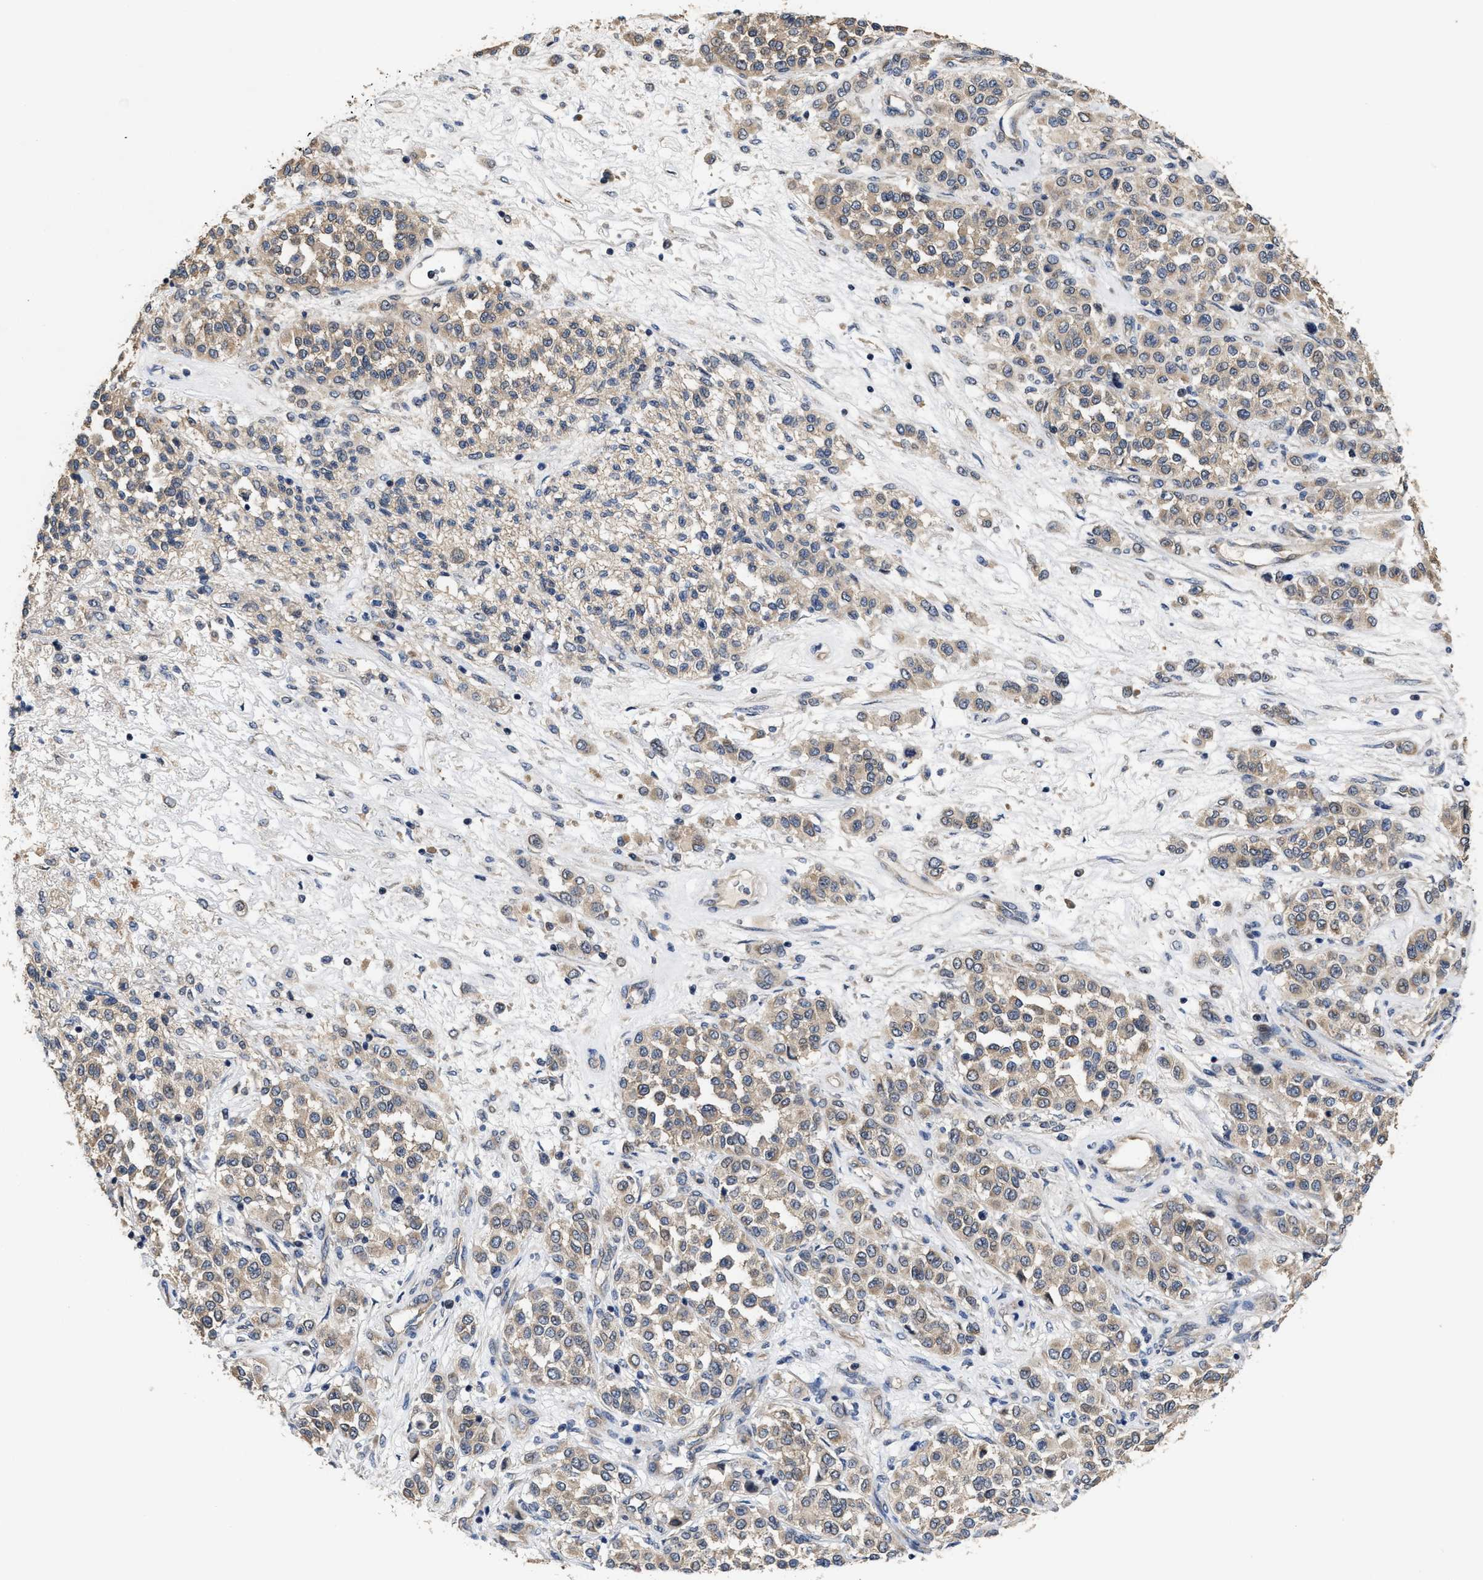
{"staining": {"intensity": "weak", "quantity": ">75%", "location": "cytoplasmic/membranous"}, "tissue": "melanoma", "cell_type": "Tumor cells", "image_type": "cancer", "snomed": [{"axis": "morphology", "description": "Malignant melanoma, Metastatic site"}, {"axis": "topography", "description": "Pancreas"}], "caption": "Protein expression analysis of melanoma demonstrates weak cytoplasmic/membranous positivity in approximately >75% of tumor cells.", "gene": "TRAF6", "patient": {"sex": "female", "age": 30}}